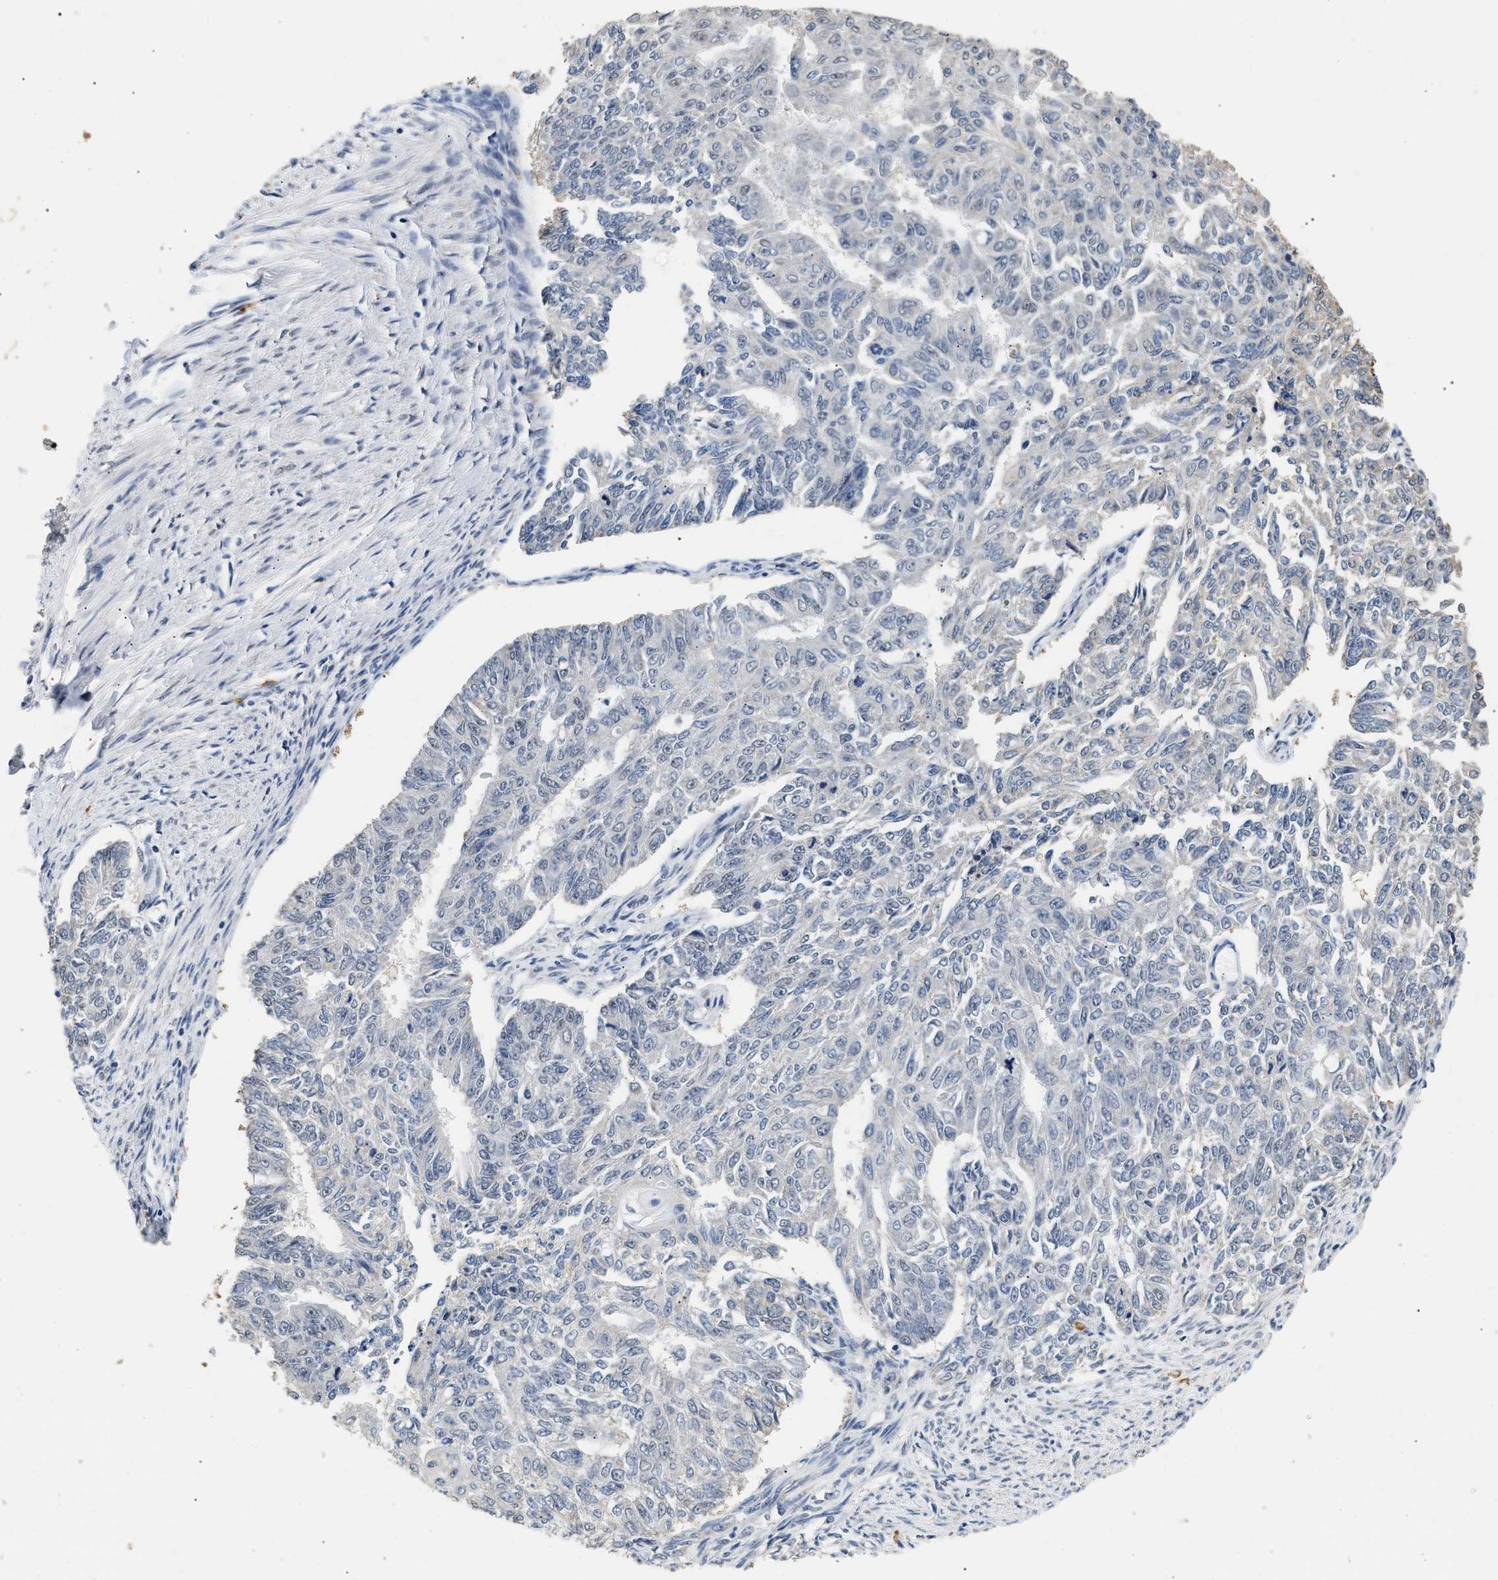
{"staining": {"intensity": "negative", "quantity": "none", "location": "none"}, "tissue": "endometrial cancer", "cell_type": "Tumor cells", "image_type": "cancer", "snomed": [{"axis": "morphology", "description": "Adenocarcinoma, NOS"}, {"axis": "topography", "description": "Endometrium"}], "caption": "Endometrial cancer (adenocarcinoma) was stained to show a protein in brown. There is no significant expression in tumor cells.", "gene": "THOC1", "patient": {"sex": "female", "age": 32}}